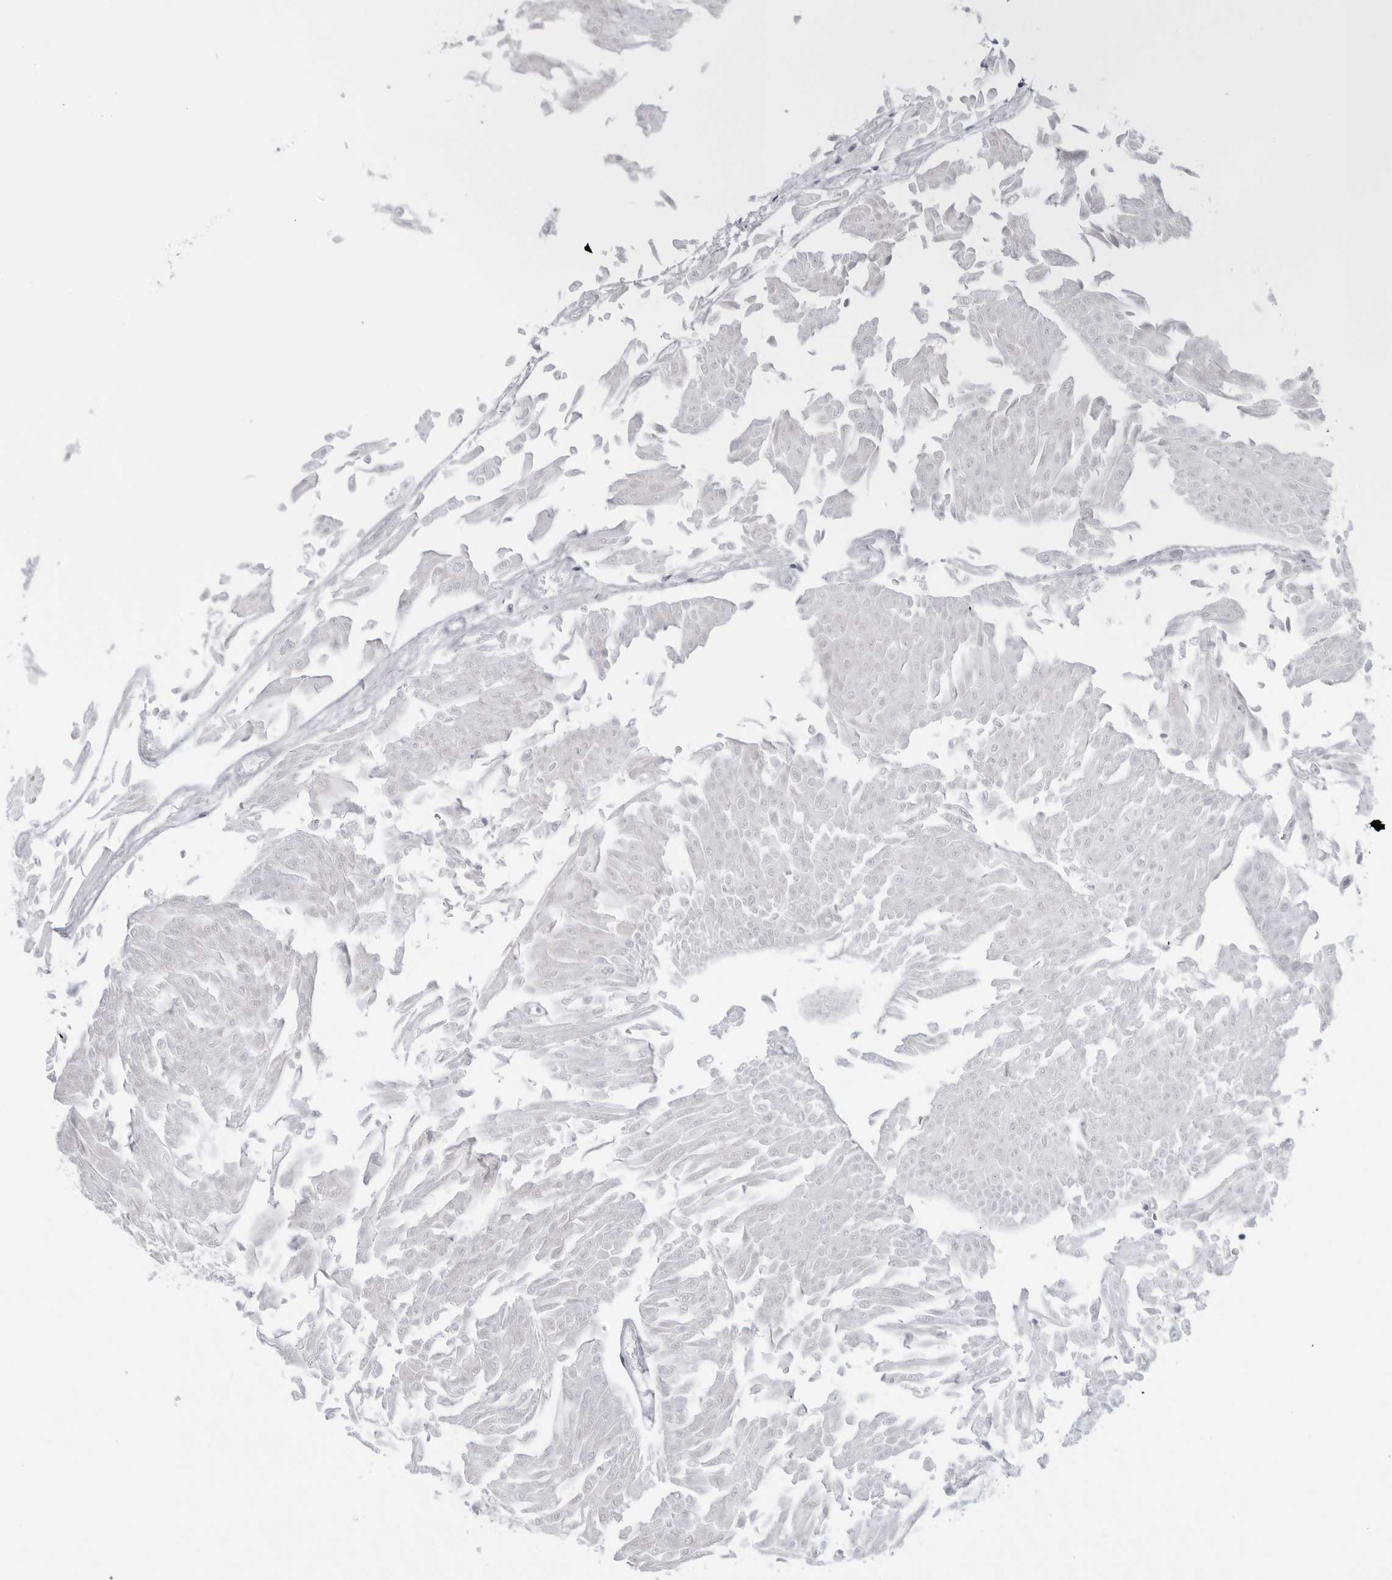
{"staining": {"intensity": "negative", "quantity": "none", "location": "none"}, "tissue": "urothelial cancer", "cell_type": "Tumor cells", "image_type": "cancer", "snomed": [{"axis": "morphology", "description": "Urothelial carcinoma, Low grade"}, {"axis": "topography", "description": "Urinary bladder"}], "caption": "Human low-grade urothelial carcinoma stained for a protein using IHC displays no expression in tumor cells.", "gene": "FOXK2", "patient": {"sex": "male", "age": 67}}